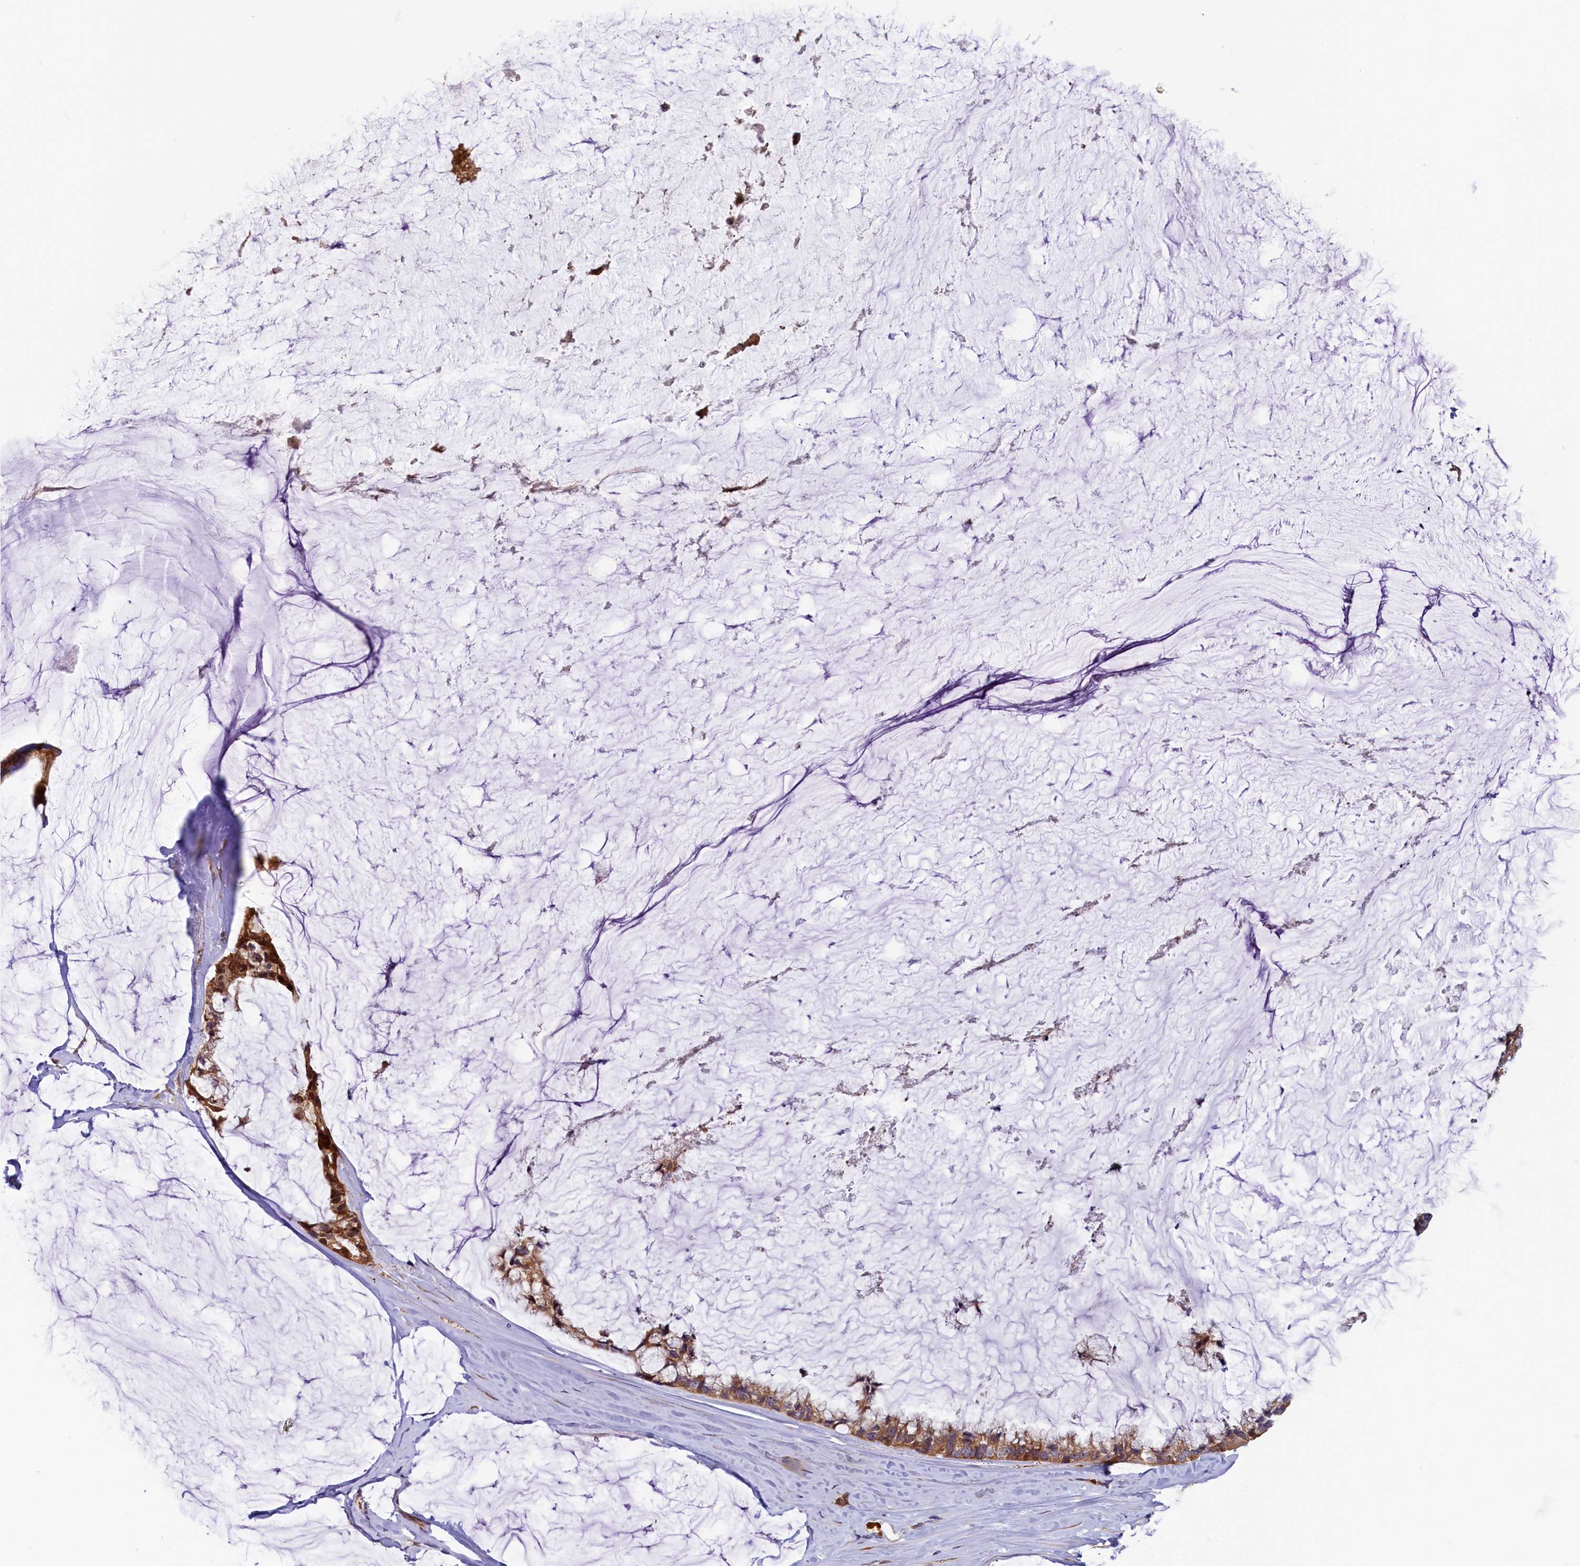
{"staining": {"intensity": "moderate", "quantity": ">75%", "location": "cytoplasmic/membranous"}, "tissue": "ovarian cancer", "cell_type": "Tumor cells", "image_type": "cancer", "snomed": [{"axis": "morphology", "description": "Cystadenocarcinoma, mucinous, NOS"}, {"axis": "topography", "description": "Ovary"}], "caption": "This is an image of IHC staining of mucinous cystadenocarcinoma (ovarian), which shows moderate positivity in the cytoplasmic/membranous of tumor cells.", "gene": "CCDC9B", "patient": {"sex": "female", "age": 39}}